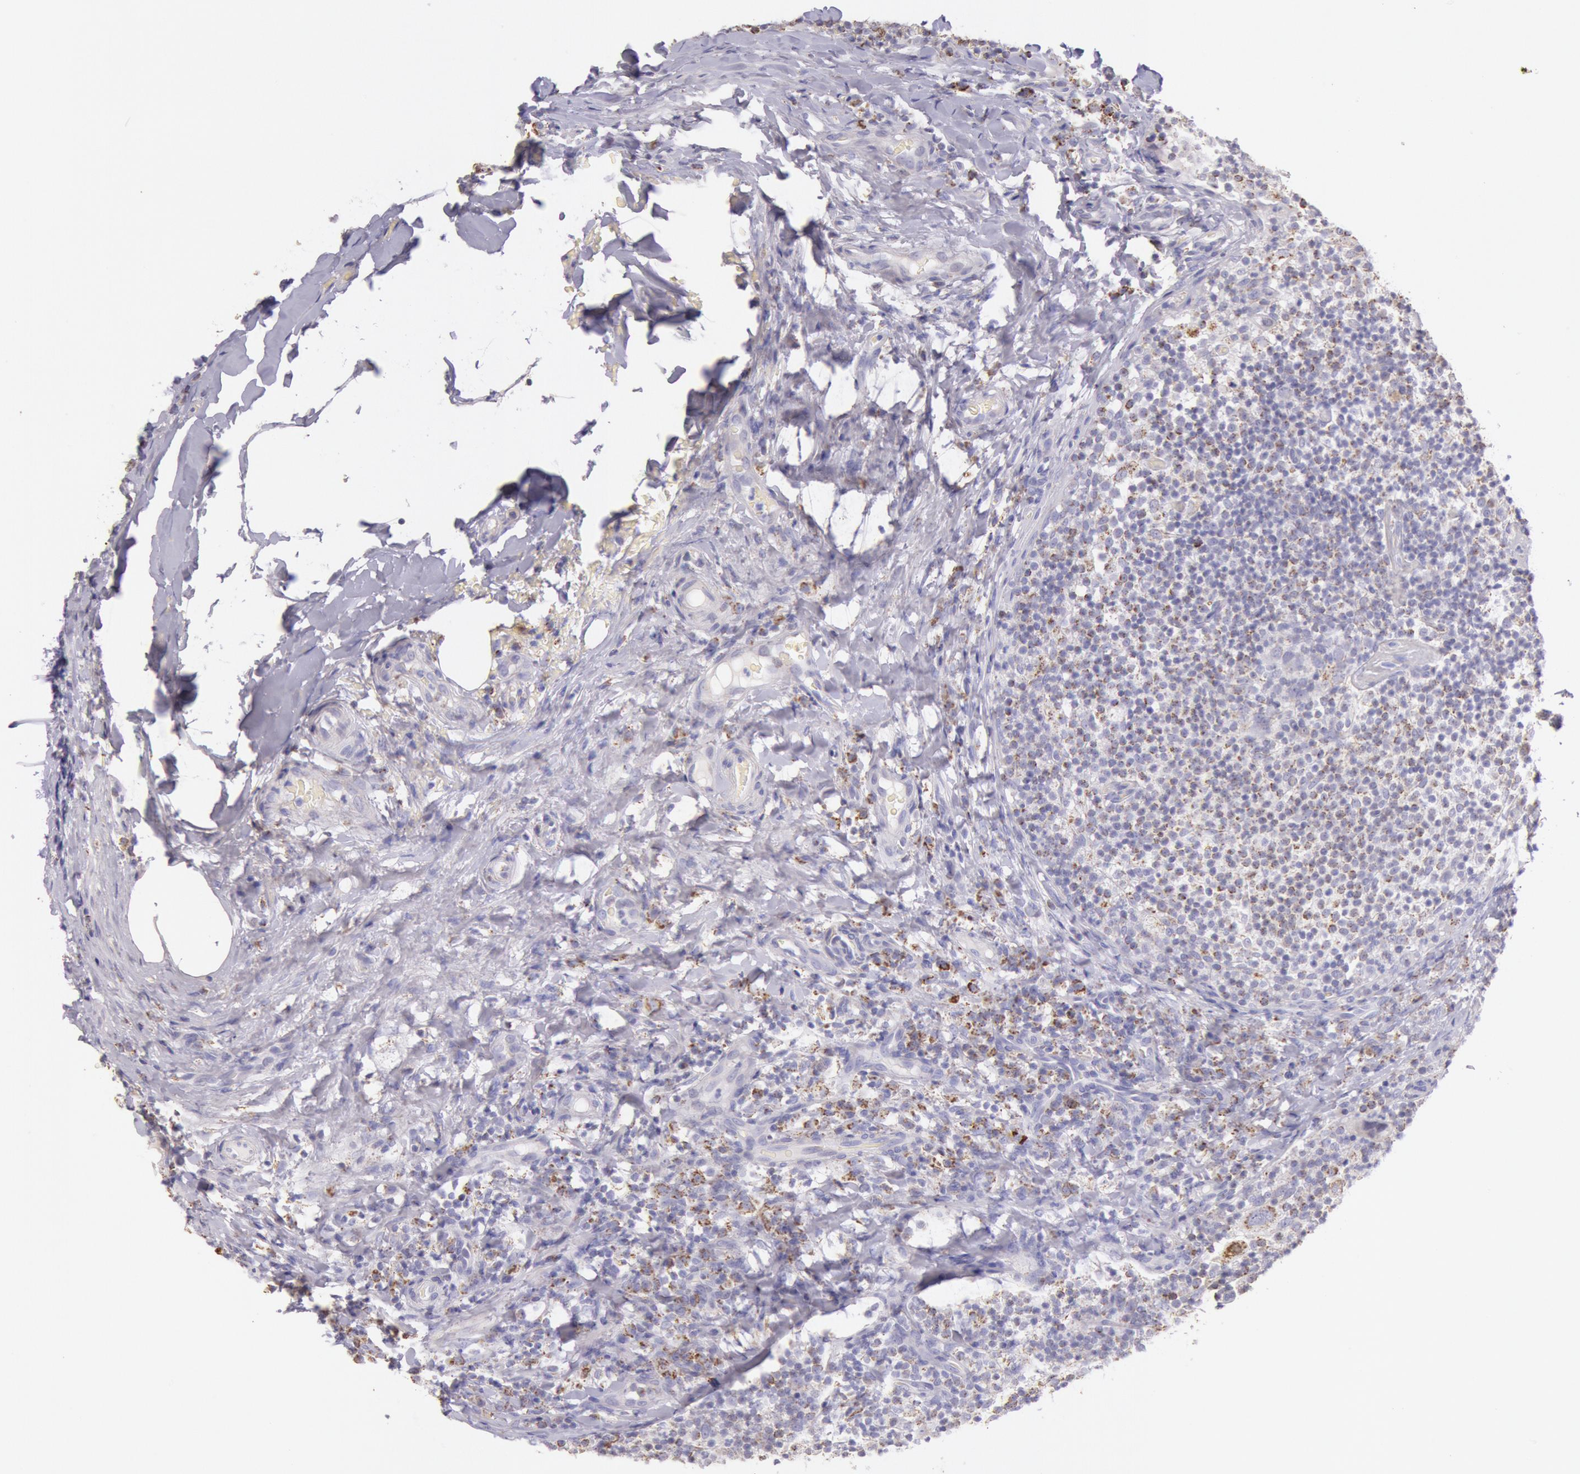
{"staining": {"intensity": "weak", "quantity": "25%-75%", "location": "cytoplasmic/membranous"}, "tissue": "lymph node", "cell_type": "Germinal center cells", "image_type": "normal", "snomed": [{"axis": "morphology", "description": "Normal tissue, NOS"}, {"axis": "morphology", "description": "Inflammation, NOS"}, {"axis": "topography", "description": "Lymph node"}], "caption": "An IHC image of normal tissue is shown. Protein staining in brown highlights weak cytoplasmic/membranous positivity in lymph node within germinal center cells. (DAB IHC with brightfield microscopy, high magnification).", "gene": "FRMD6", "patient": {"sex": "male", "age": 46}}